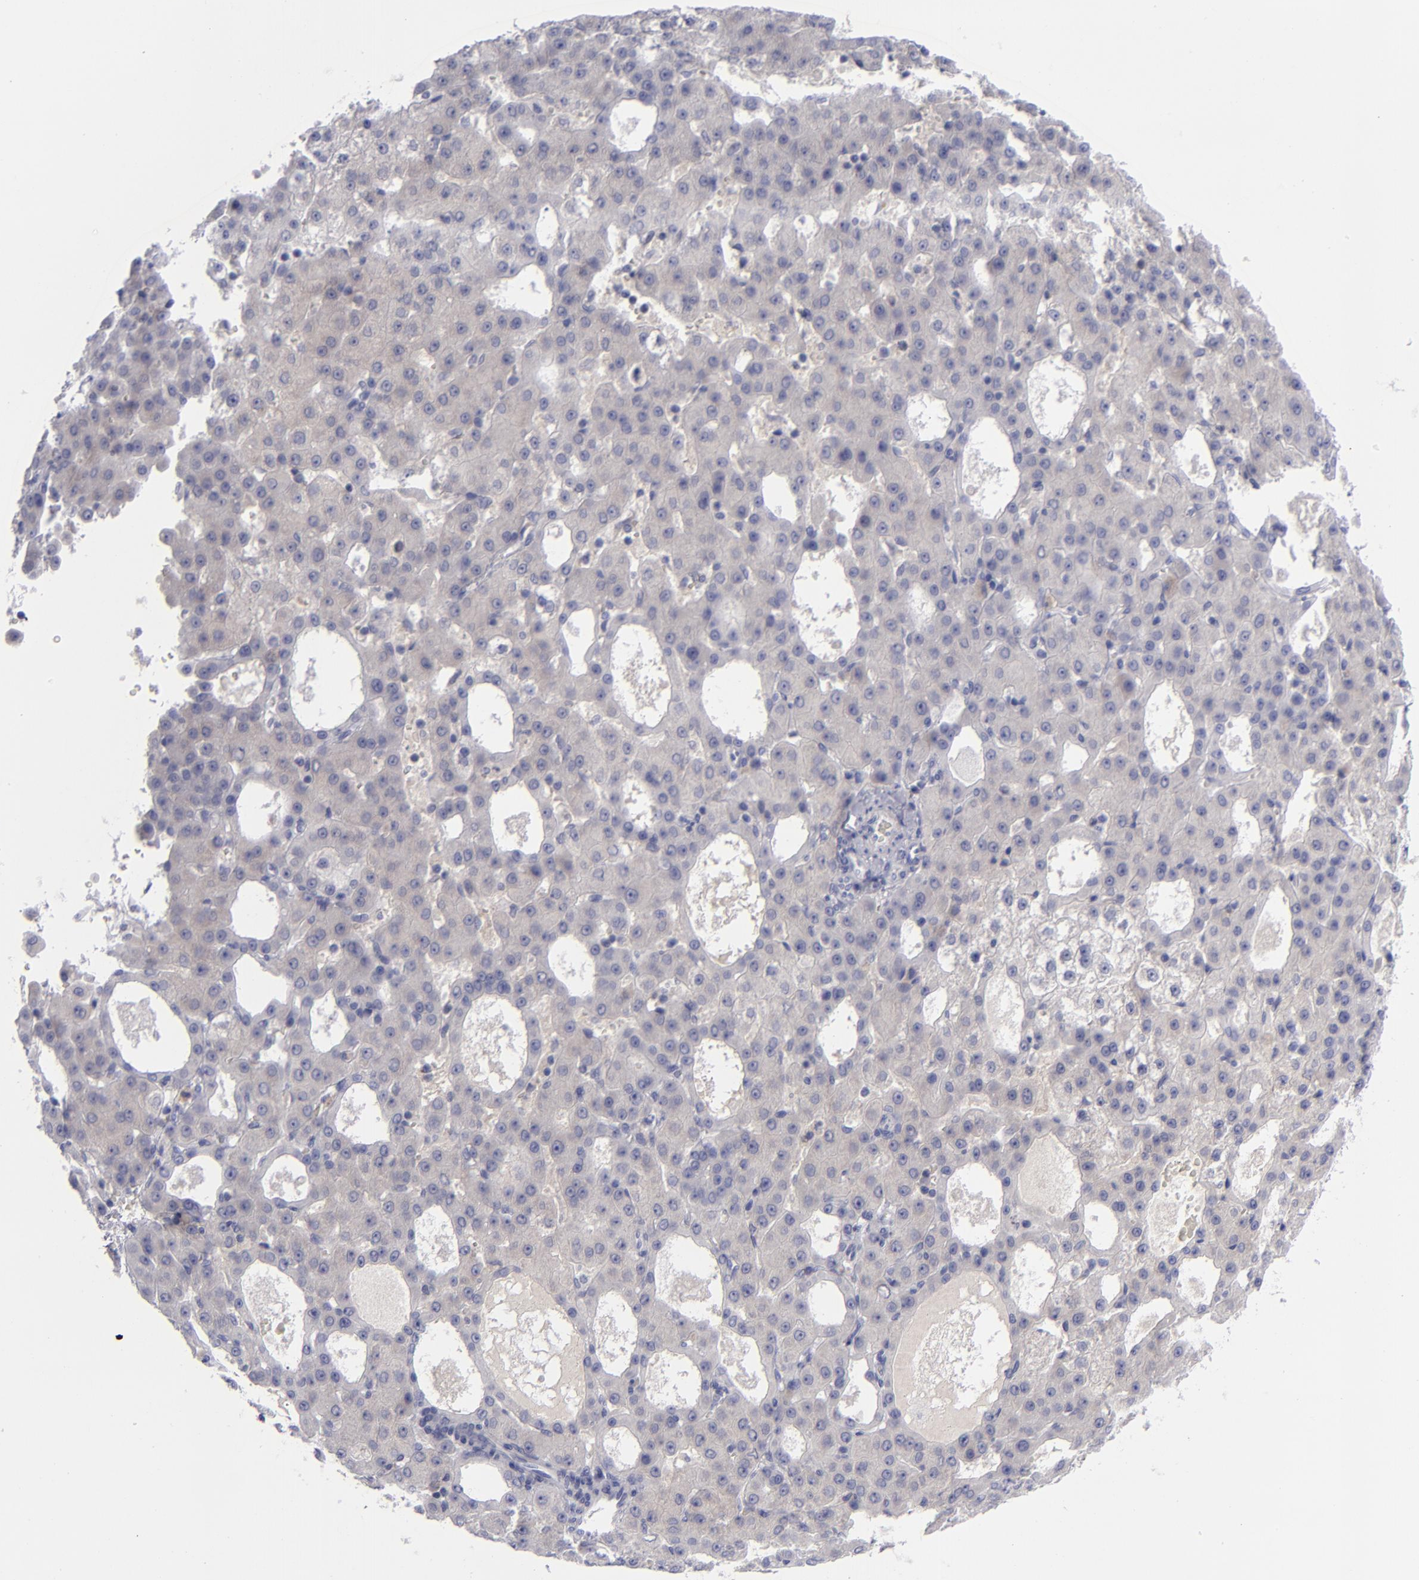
{"staining": {"intensity": "negative", "quantity": "none", "location": "none"}, "tissue": "liver cancer", "cell_type": "Tumor cells", "image_type": "cancer", "snomed": [{"axis": "morphology", "description": "Carcinoma, Hepatocellular, NOS"}, {"axis": "topography", "description": "Liver"}], "caption": "Histopathology image shows no protein positivity in tumor cells of liver cancer tissue.", "gene": "AURKA", "patient": {"sex": "male", "age": 47}}